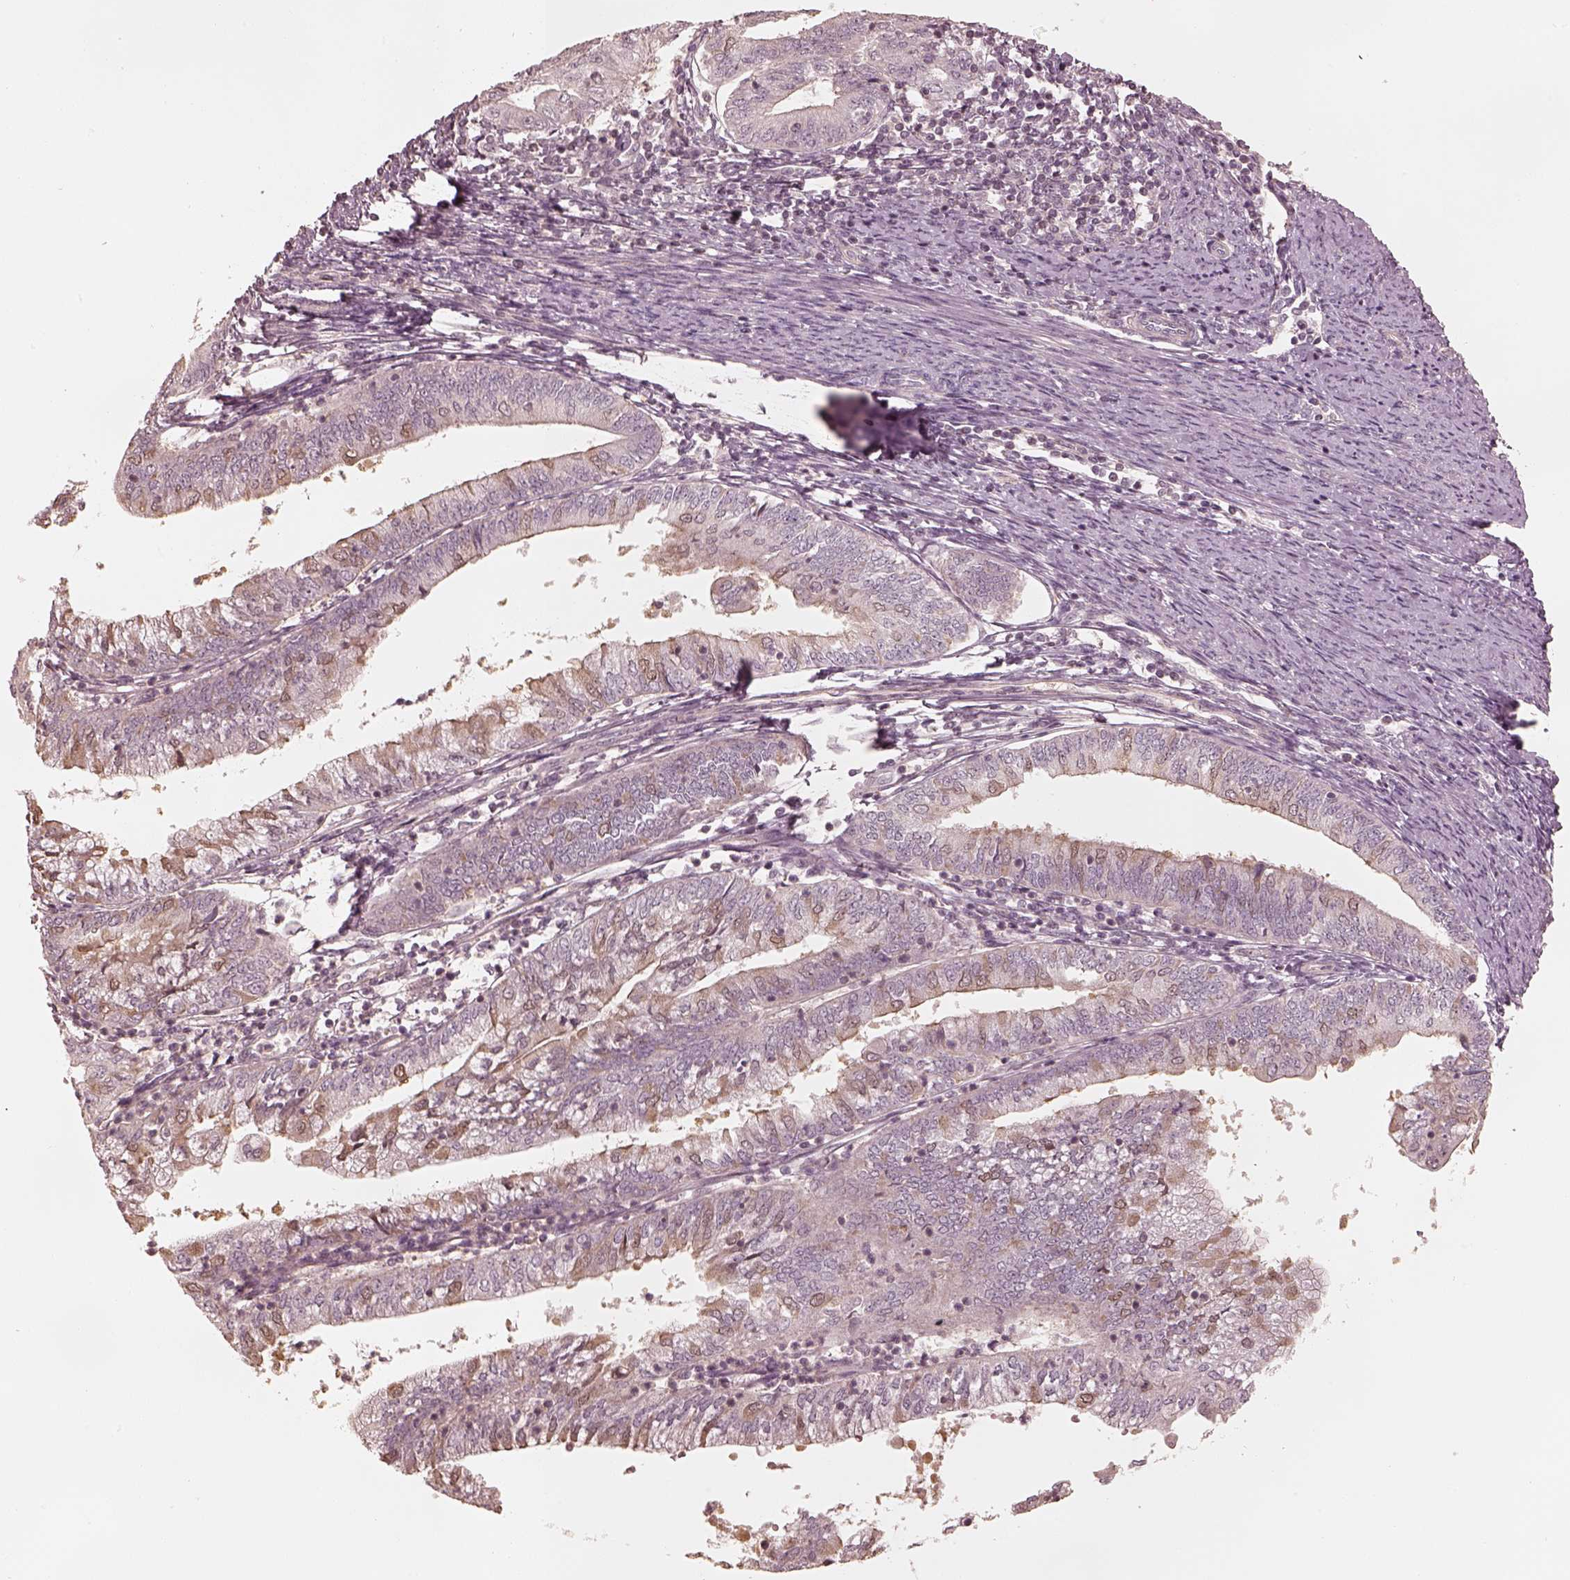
{"staining": {"intensity": "weak", "quantity": "<25%", "location": "cytoplasmic/membranous,nuclear"}, "tissue": "endometrial cancer", "cell_type": "Tumor cells", "image_type": "cancer", "snomed": [{"axis": "morphology", "description": "Adenocarcinoma, NOS"}, {"axis": "topography", "description": "Endometrium"}], "caption": "Tumor cells are negative for protein expression in human adenocarcinoma (endometrial).", "gene": "KIF5C", "patient": {"sex": "female", "age": 55}}